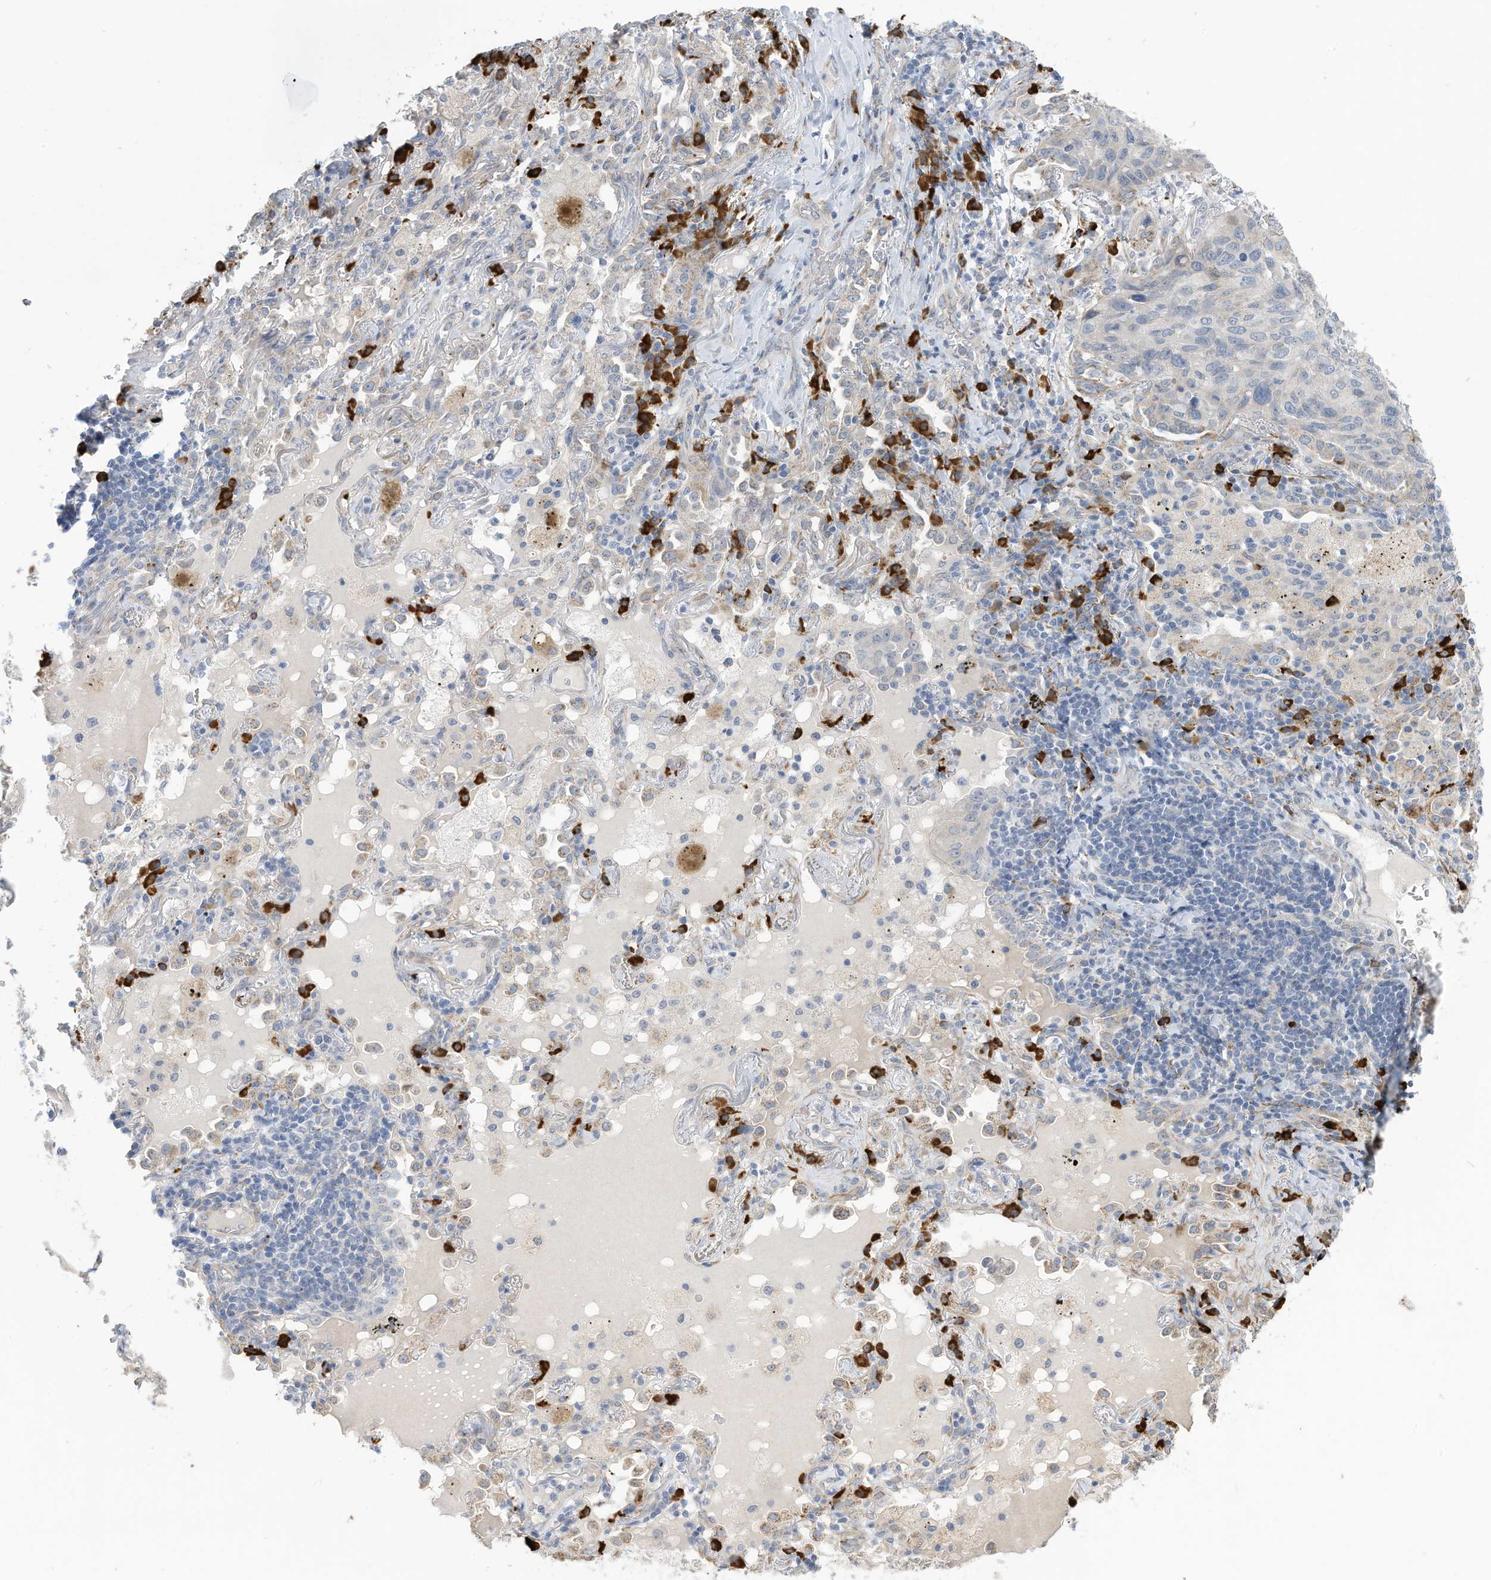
{"staining": {"intensity": "negative", "quantity": "none", "location": "none"}, "tissue": "lung cancer", "cell_type": "Tumor cells", "image_type": "cancer", "snomed": [{"axis": "morphology", "description": "Squamous cell carcinoma, NOS"}, {"axis": "topography", "description": "Lung"}], "caption": "Immunohistochemical staining of human squamous cell carcinoma (lung) exhibits no significant positivity in tumor cells. Nuclei are stained in blue.", "gene": "ZNF292", "patient": {"sex": "female", "age": 63}}